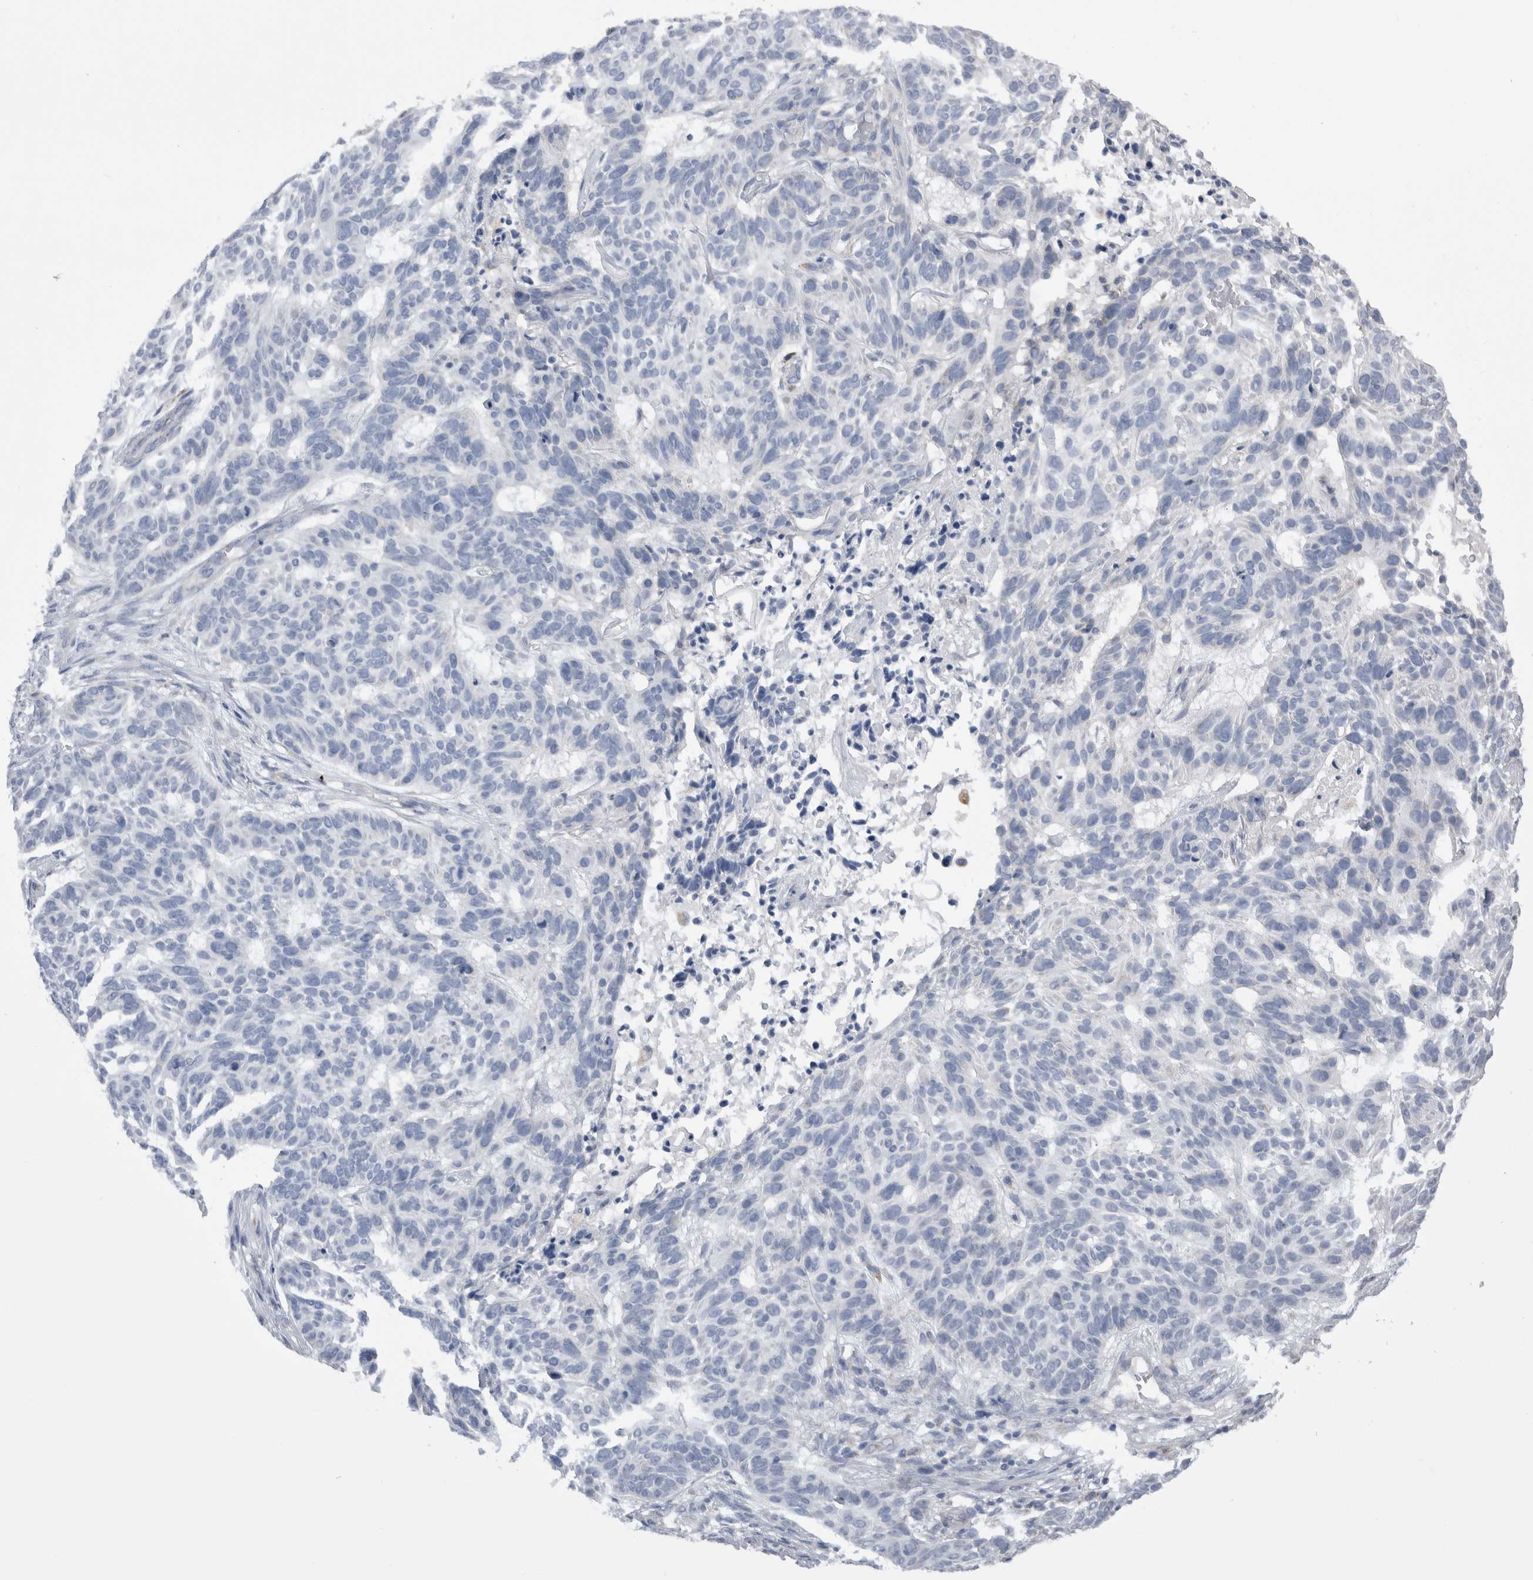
{"staining": {"intensity": "negative", "quantity": "none", "location": "none"}, "tissue": "skin cancer", "cell_type": "Tumor cells", "image_type": "cancer", "snomed": [{"axis": "morphology", "description": "Basal cell carcinoma"}, {"axis": "topography", "description": "Skin"}], "caption": "This is a photomicrograph of immunohistochemistry (IHC) staining of skin cancer (basal cell carcinoma), which shows no positivity in tumor cells.", "gene": "DHRS4", "patient": {"sex": "male", "age": 85}}